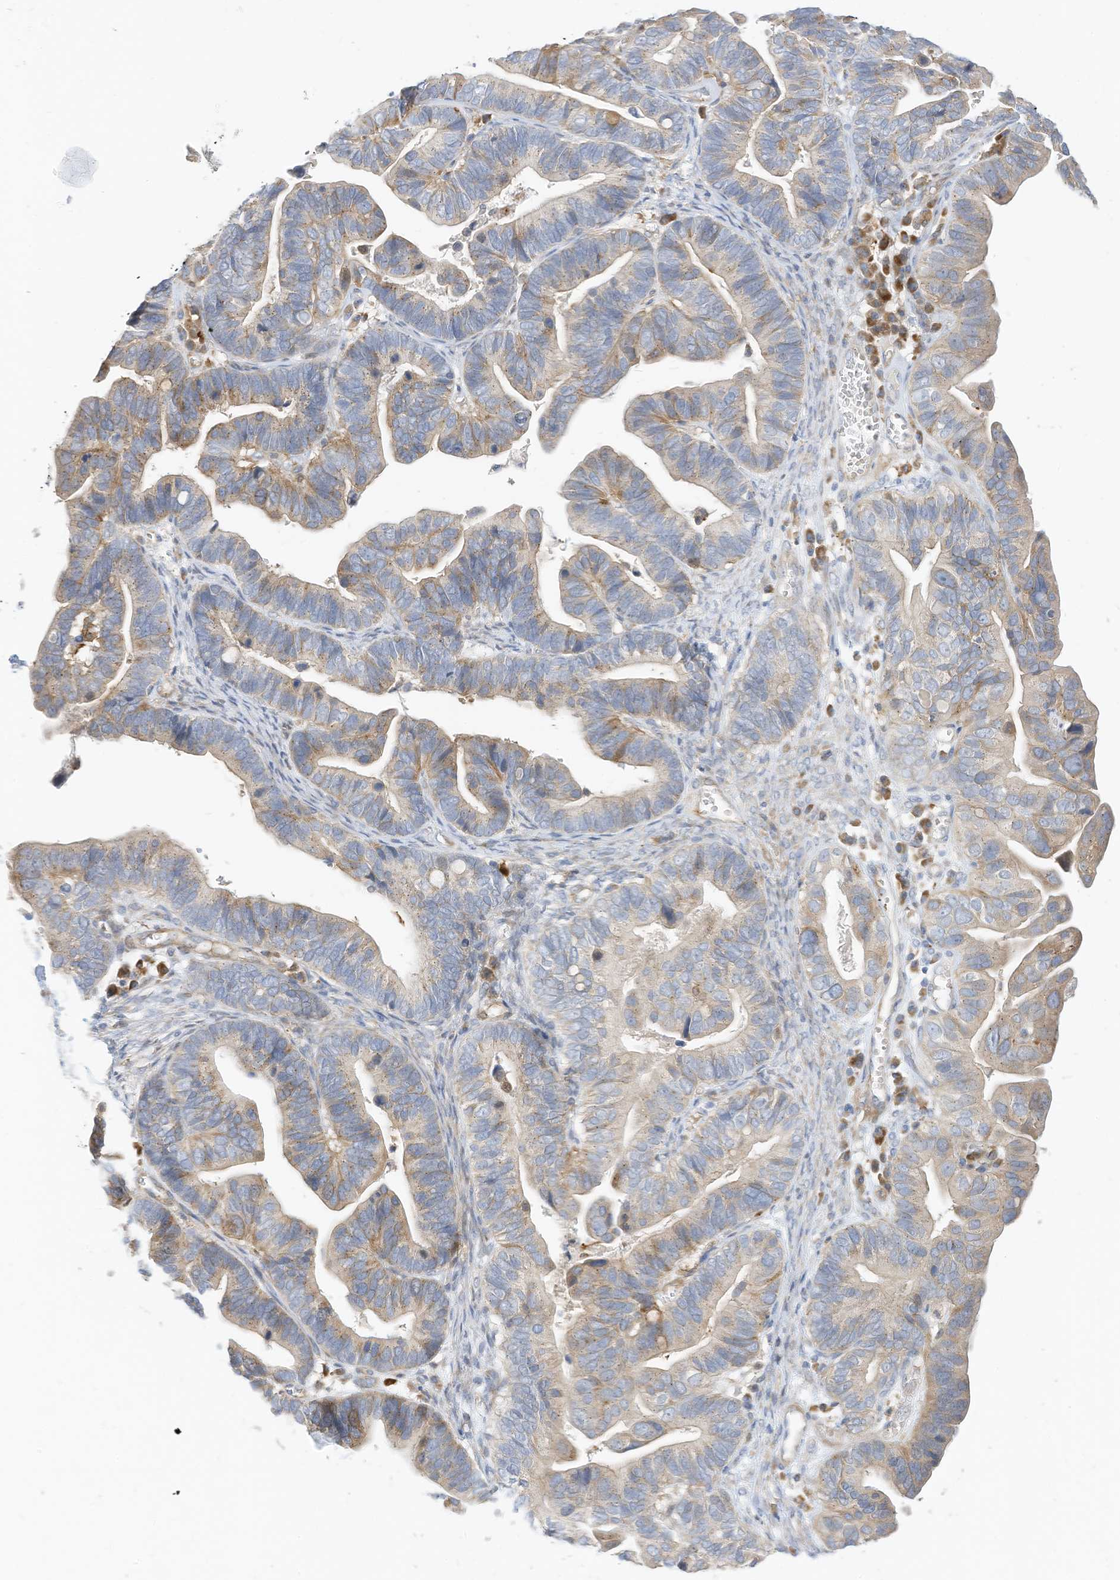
{"staining": {"intensity": "weak", "quantity": "25%-75%", "location": "cytoplasmic/membranous"}, "tissue": "ovarian cancer", "cell_type": "Tumor cells", "image_type": "cancer", "snomed": [{"axis": "morphology", "description": "Cystadenocarcinoma, serous, NOS"}, {"axis": "topography", "description": "Ovary"}], "caption": "A high-resolution photomicrograph shows immunohistochemistry (IHC) staining of ovarian cancer, which shows weak cytoplasmic/membranous staining in approximately 25%-75% of tumor cells.", "gene": "ATP13A1", "patient": {"sex": "female", "age": 56}}